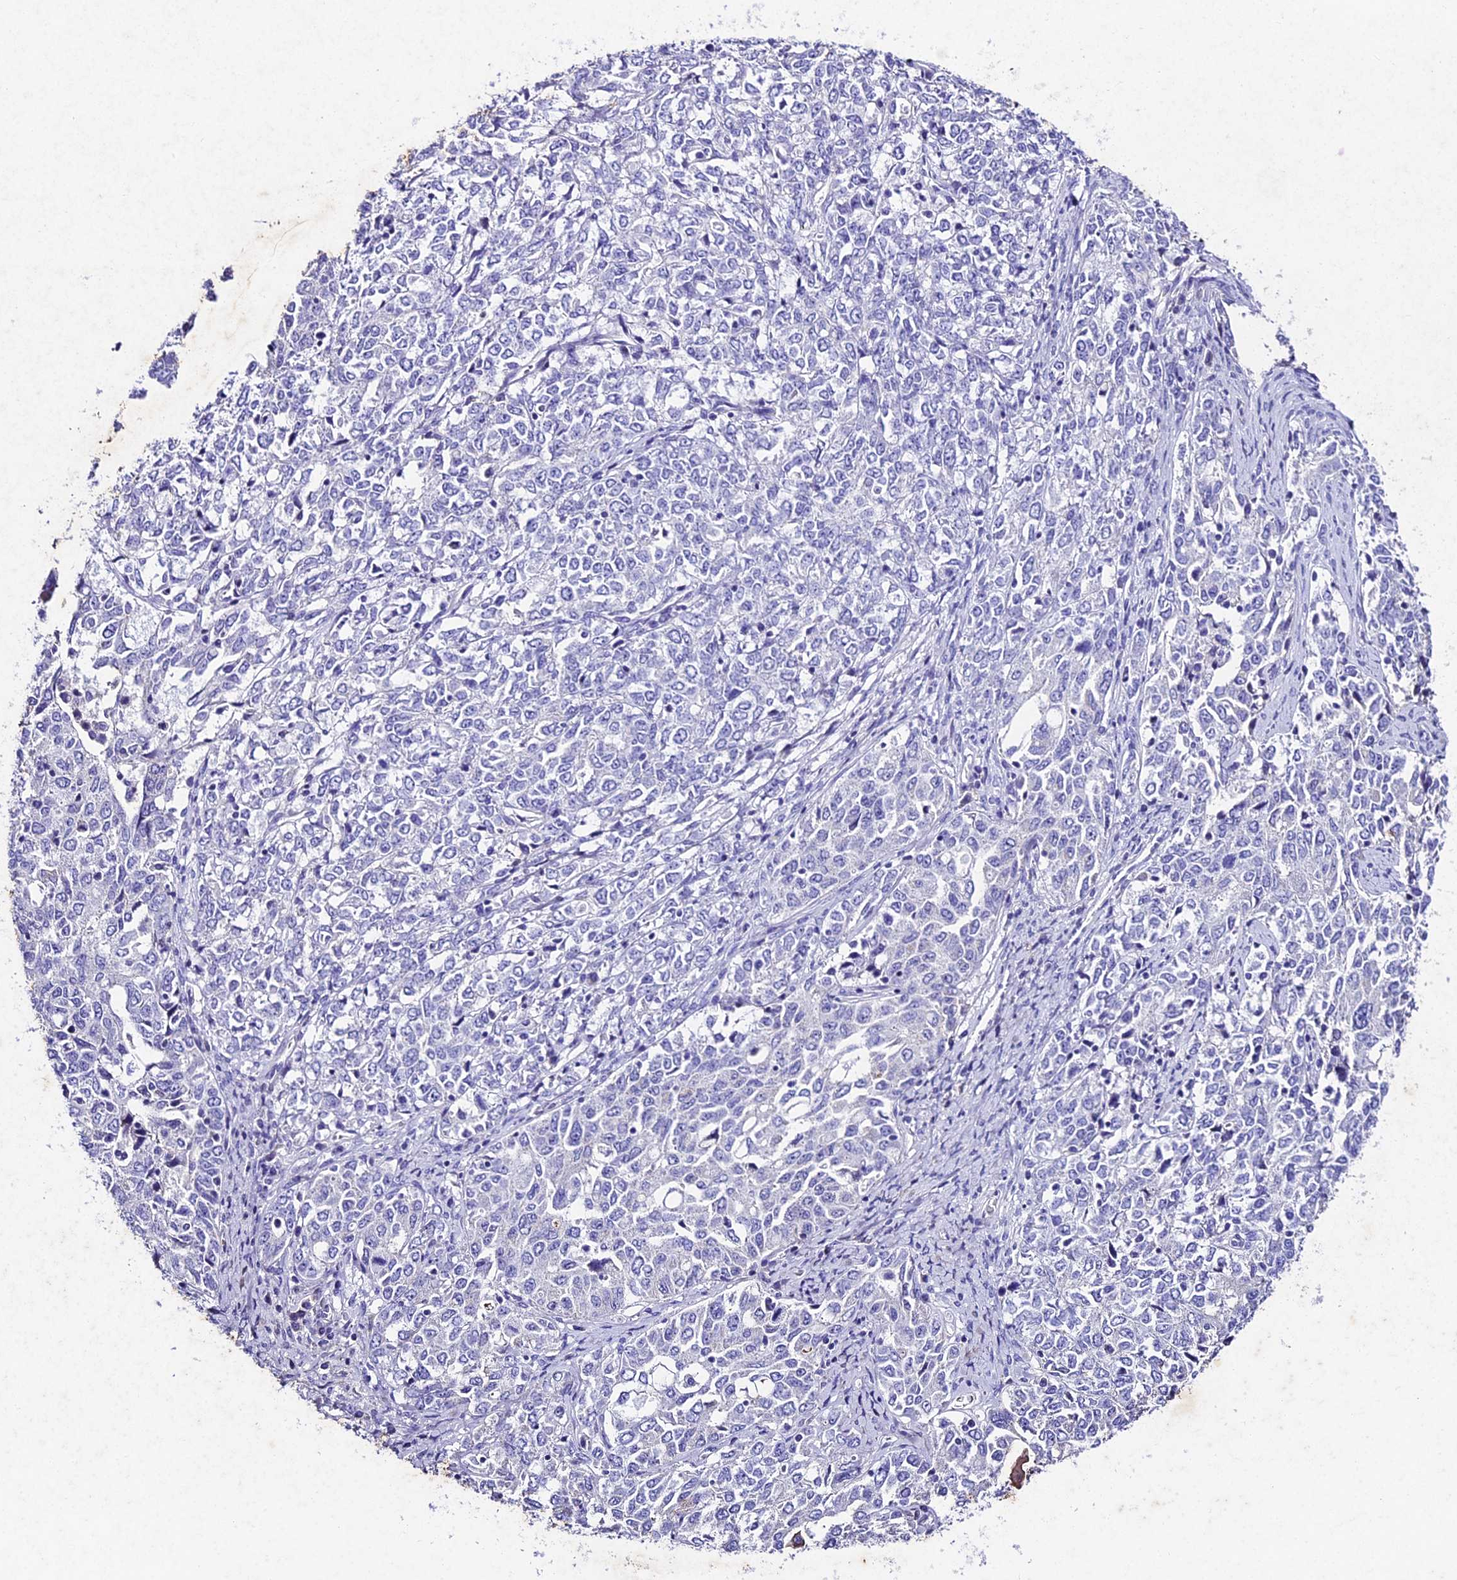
{"staining": {"intensity": "negative", "quantity": "none", "location": "none"}, "tissue": "ovarian cancer", "cell_type": "Tumor cells", "image_type": "cancer", "snomed": [{"axis": "morphology", "description": "Carcinoma, endometroid"}, {"axis": "topography", "description": "Ovary"}], "caption": "A high-resolution photomicrograph shows IHC staining of ovarian cancer (endometroid carcinoma), which shows no significant staining in tumor cells.", "gene": "IFT140", "patient": {"sex": "female", "age": 62}}